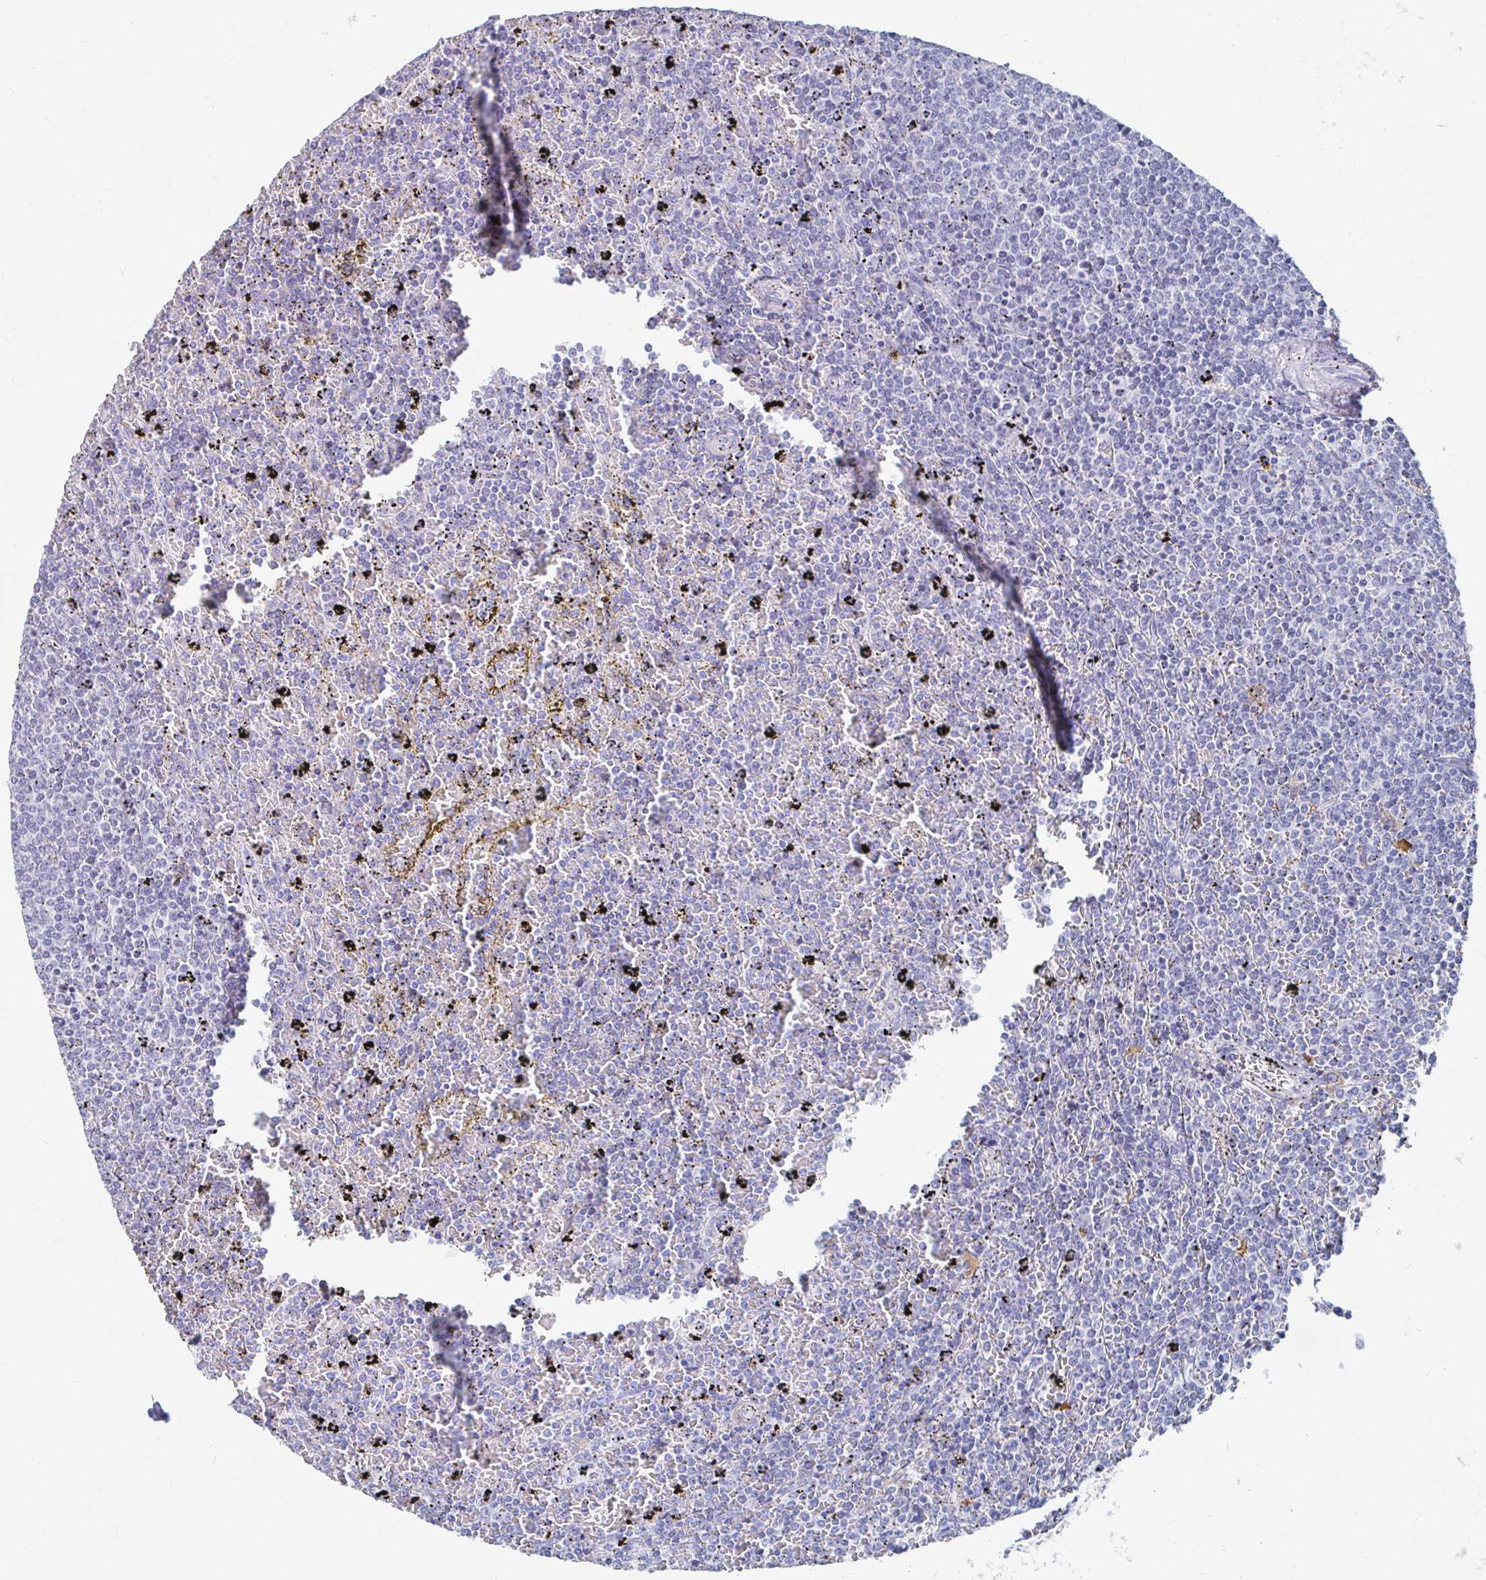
{"staining": {"intensity": "negative", "quantity": "none", "location": "none"}, "tissue": "lymphoma", "cell_type": "Tumor cells", "image_type": "cancer", "snomed": [{"axis": "morphology", "description": "Malignant lymphoma, non-Hodgkin's type, Low grade"}, {"axis": "topography", "description": "Spleen"}], "caption": "High power microscopy micrograph of an IHC photomicrograph of malignant lymphoma, non-Hodgkin's type (low-grade), revealing no significant positivity in tumor cells.", "gene": "LAMC3", "patient": {"sex": "female", "age": 77}}